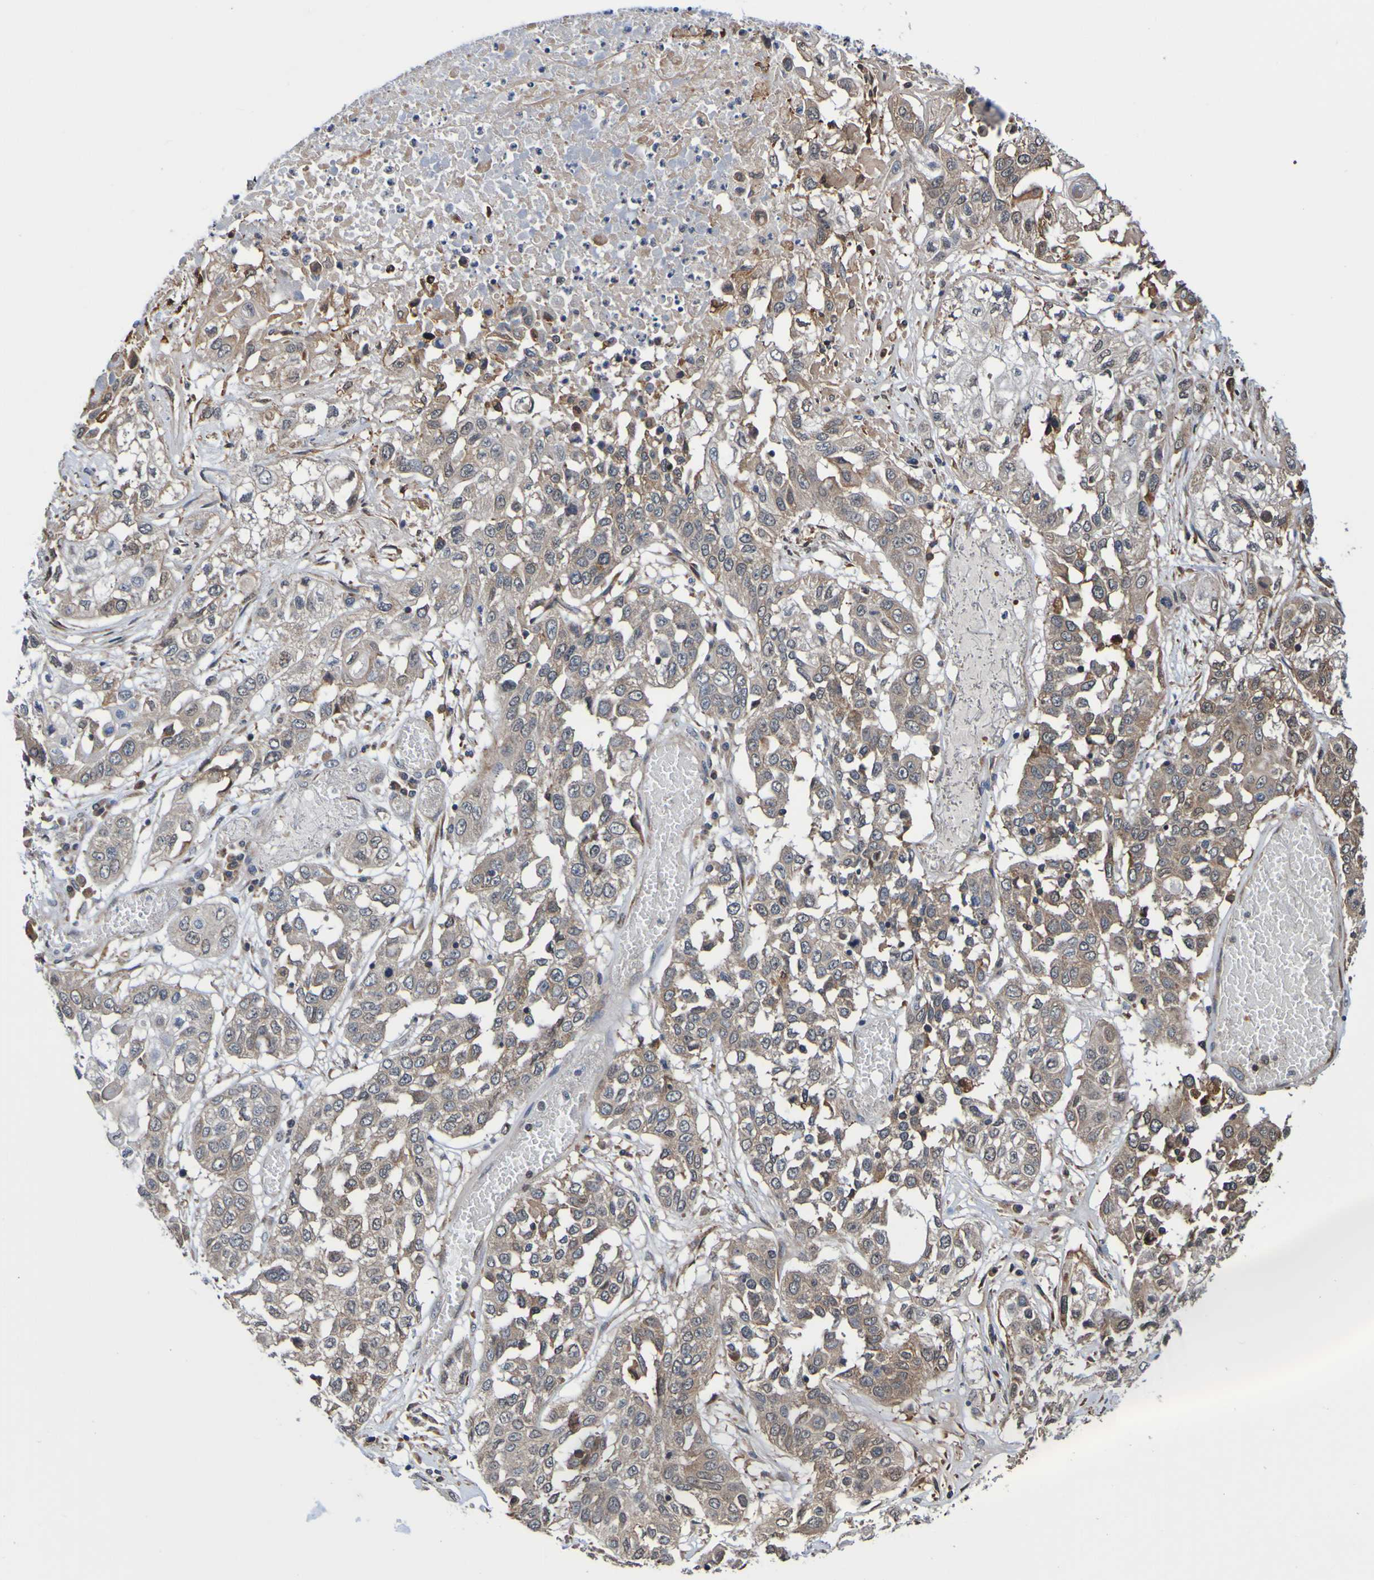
{"staining": {"intensity": "weak", "quantity": ">75%", "location": "cytoplasmic/membranous"}, "tissue": "lung cancer", "cell_type": "Tumor cells", "image_type": "cancer", "snomed": [{"axis": "morphology", "description": "Squamous cell carcinoma, NOS"}, {"axis": "topography", "description": "Lung"}], "caption": "Squamous cell carcinoma (lung) was stained to show a protein in brown. There is low levels of weak cytoplasmic/membranous expression in approximately >75% of tumor cells.", "gene": "AXIN1", "patient": {"sex": "male", "age": 71}}